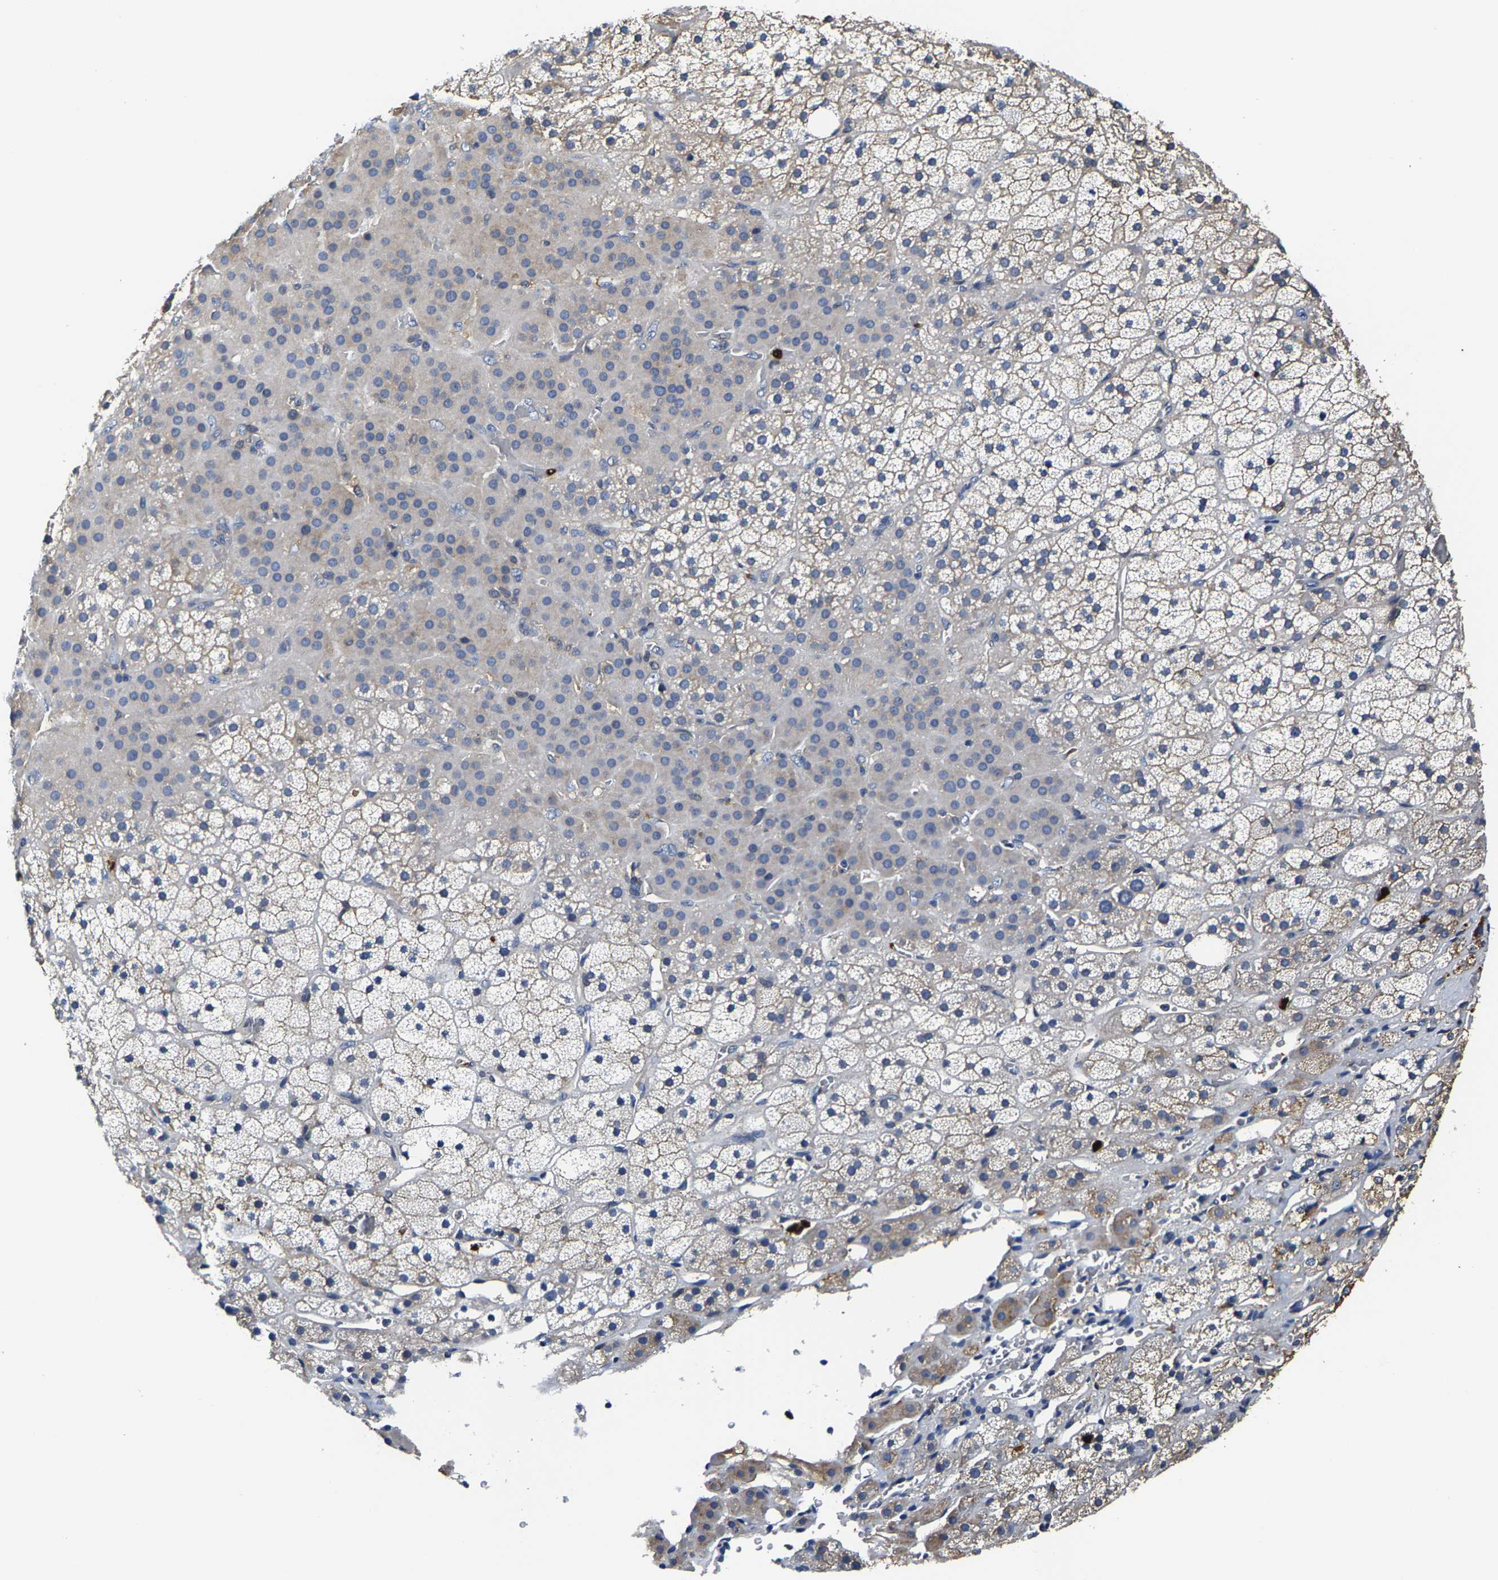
{"staining": {"intensity": "weak", "quantity": "25%-75%", "location": "cytoplasmic/membranous"}, "tissue": "adrenal gland", "cell_type": "Glandular cells", "image_type": "normal", "snomed": [{"axis": "morphology", "description": "Normal tissue, NOS"}, {"axis": "topography", "description": "Adrenal gland"}], "caption": "Protein expression analysis of normal adrenal gland displays weak cytoplasmic/membranous staining in approximately 25%-75% of glandular cells. (brown staining indicates protein expression, while blue staining denotes nuclei).", "gene": "TRAF6", "patient": {"sex": "male", "age": 57}}